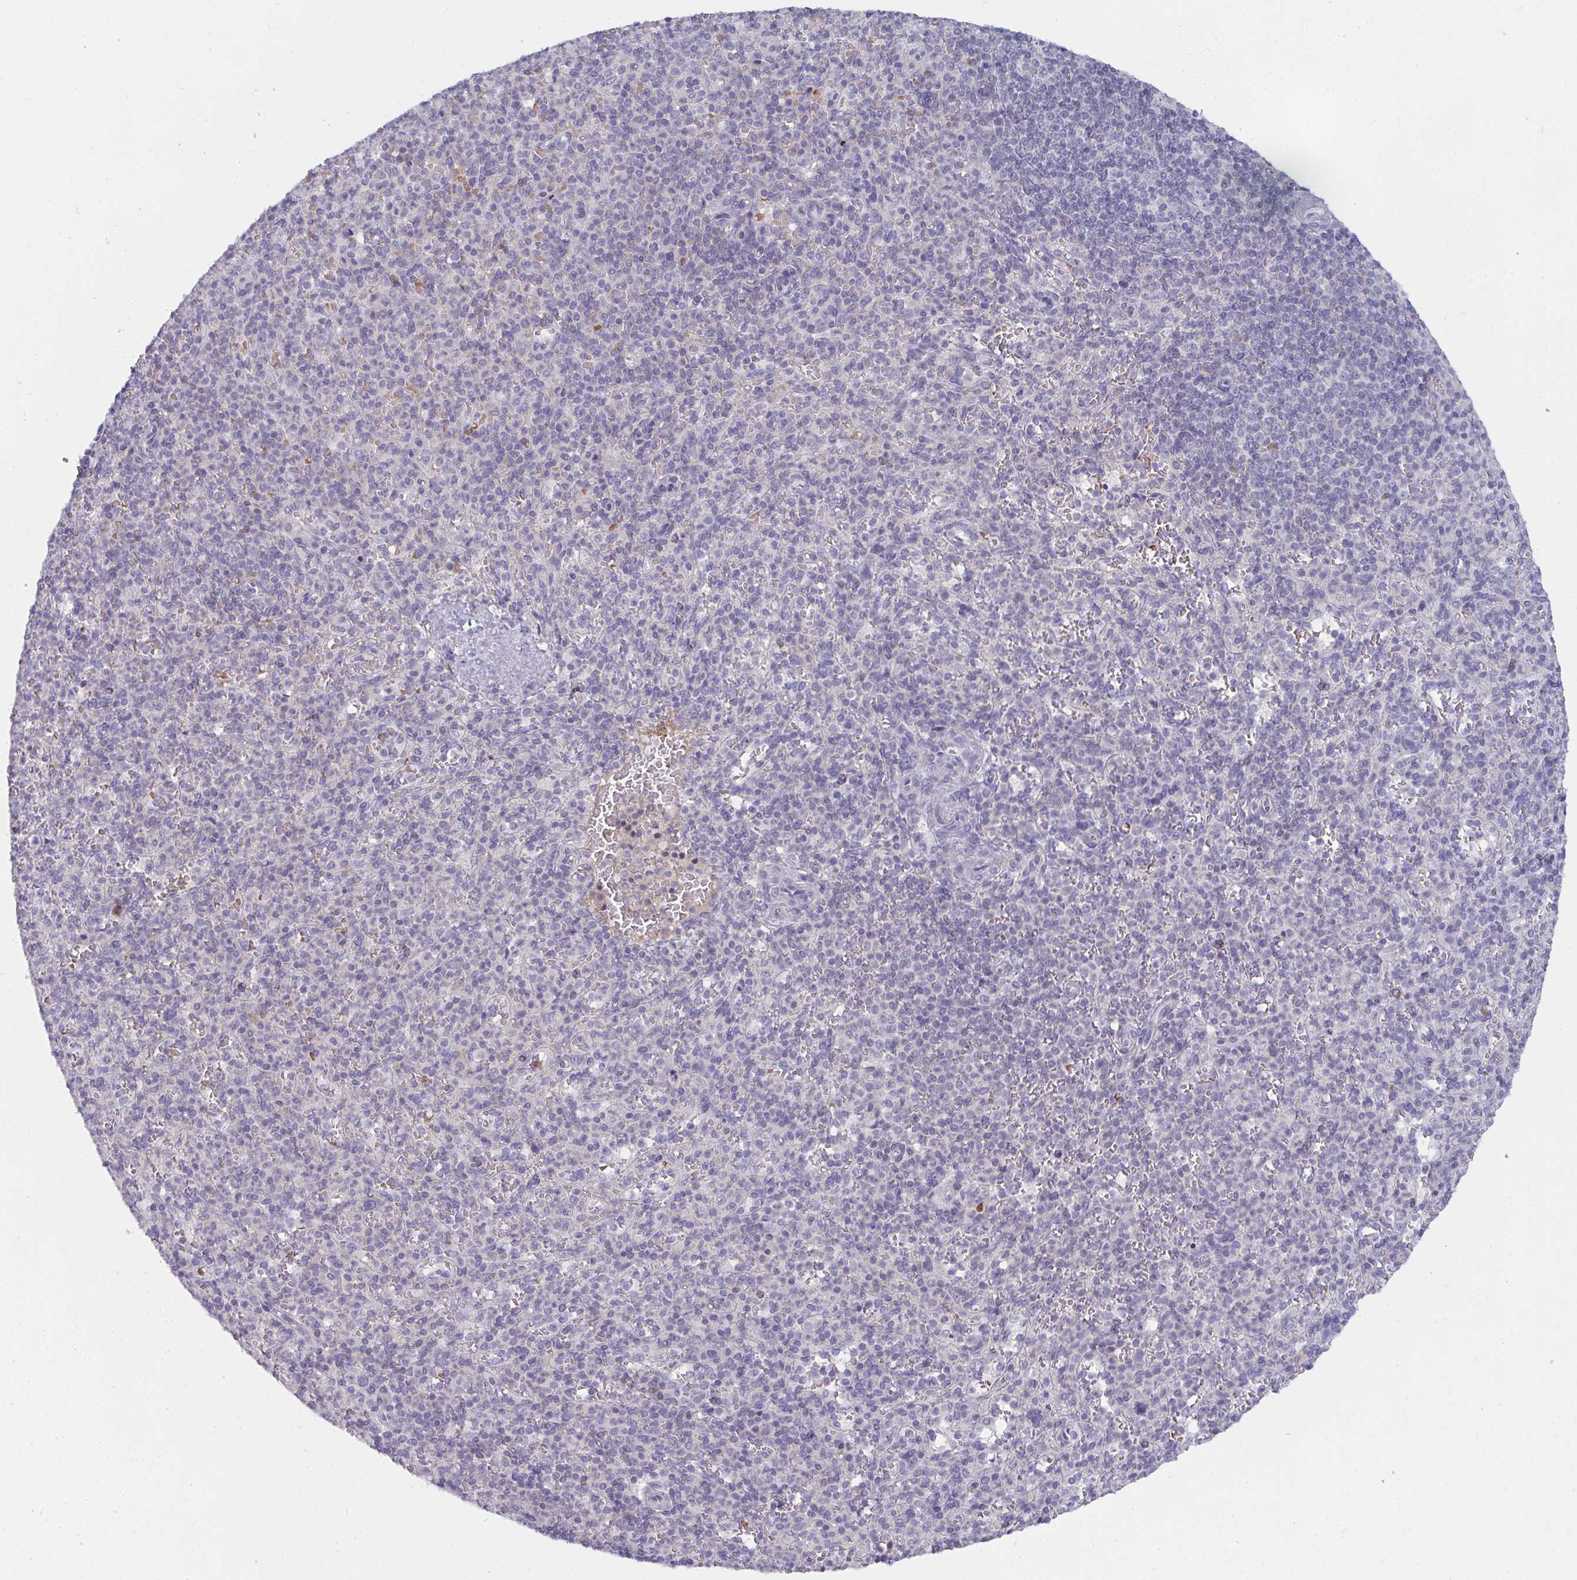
{"staining": {"intensity": "negative", "quantity": "none", "location": "none"}, "tissue": "spleen", "cell_type": "Cells in red pulp", "image_type": "normal", "snomed": [{"axis": "morphology", "description": "Normal tissue, NOS"}, {"axis": "topography", "description": "Spleen"}], "caption": "IHC of benign human spleen displays no staining in cells in red pulp.", "gene": "SHB", "patient": {"sex": "female", "age": 74}}